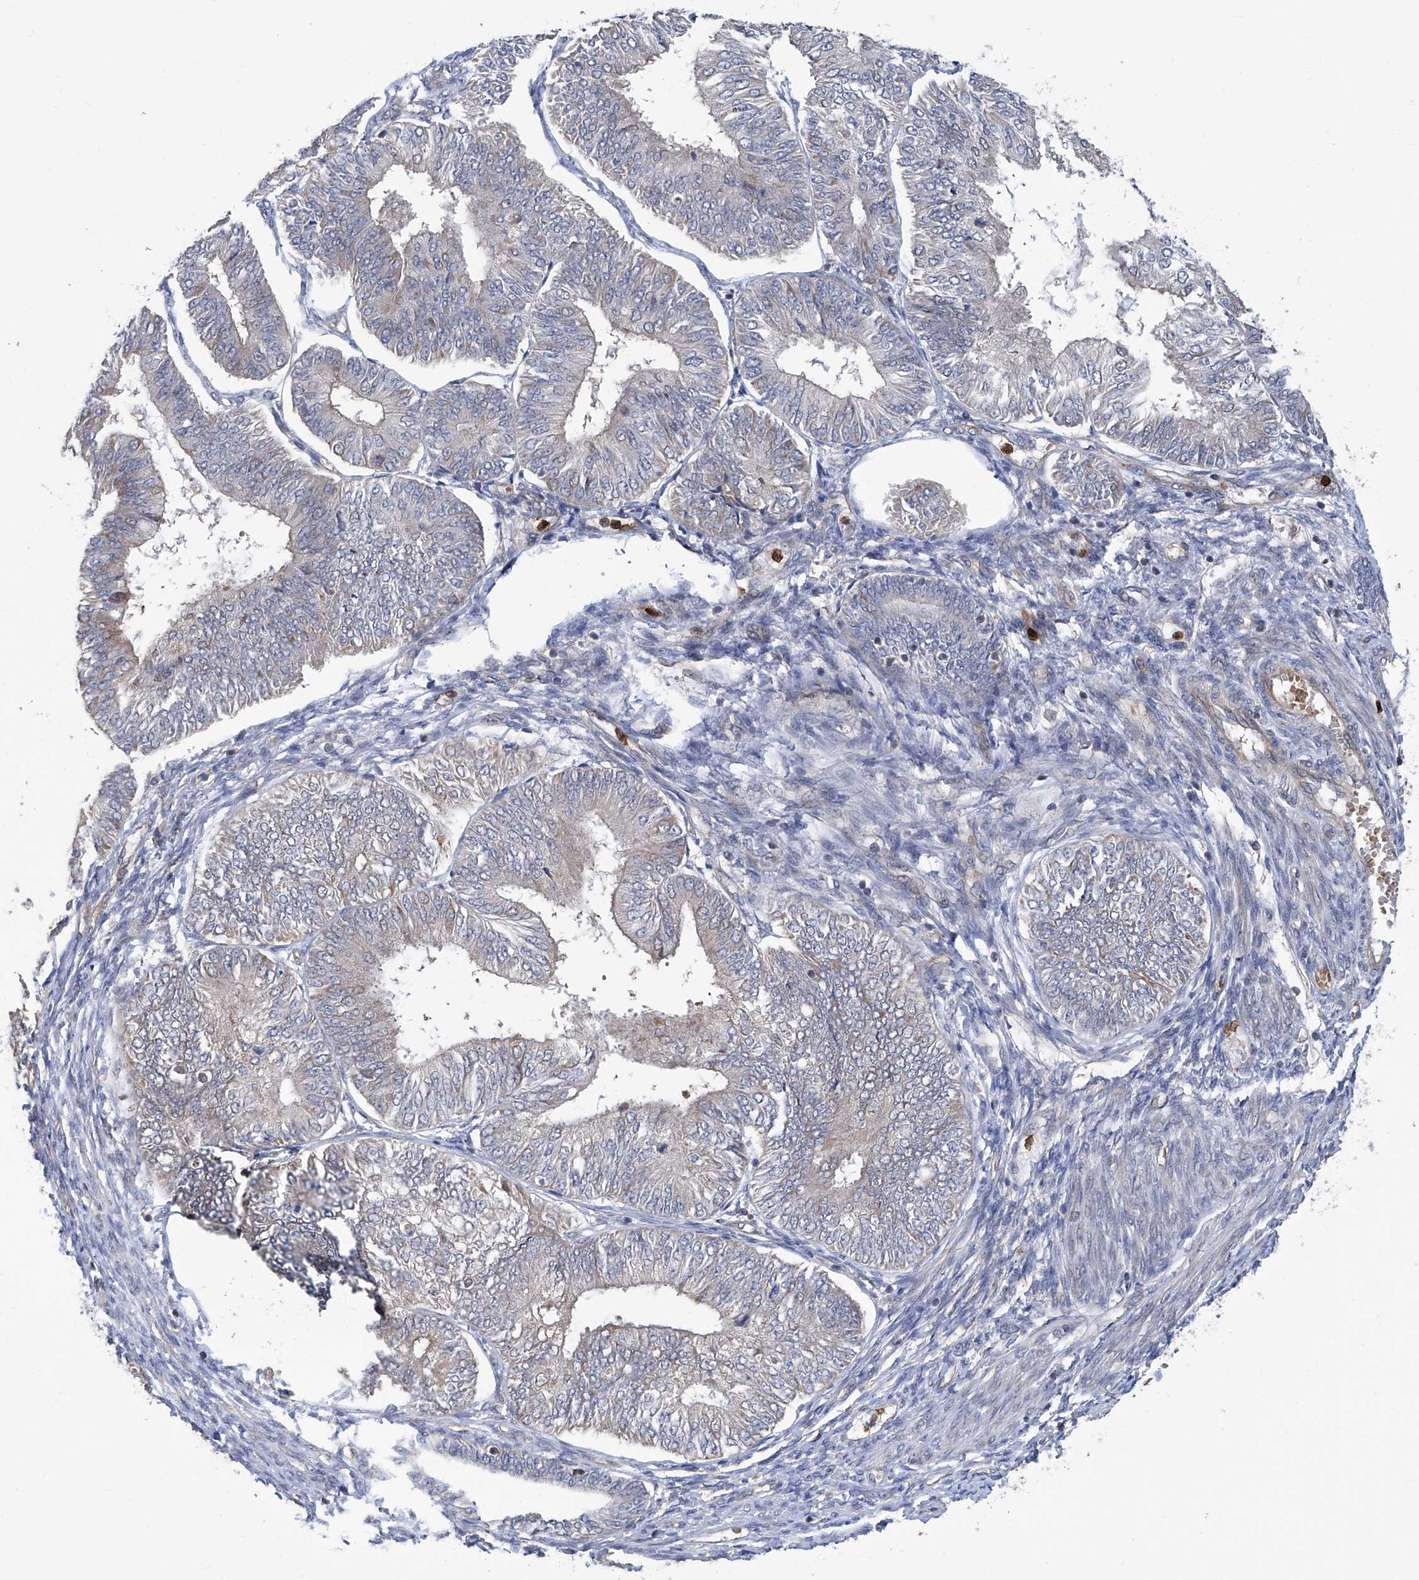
{"staining": {"intensity": "negative", "quantity": "none", "location": "none"}, "tissue": "endometrial cancer", "cell_type": "Tumor cells", "image_type": "cancer", "snomed": [{"axis": "morphology", "description": "Adenocarcinoma, NOS"}, {"axis": "topography", "description": "Endometrium"}], "caption": "IHC of endometrial cancer (adenocarcinoma) displays no expression in tumor cells. Nuclei are stained in blue.", "gene": "EIF2D", "patient": {"sex": "female", "age": 58}}